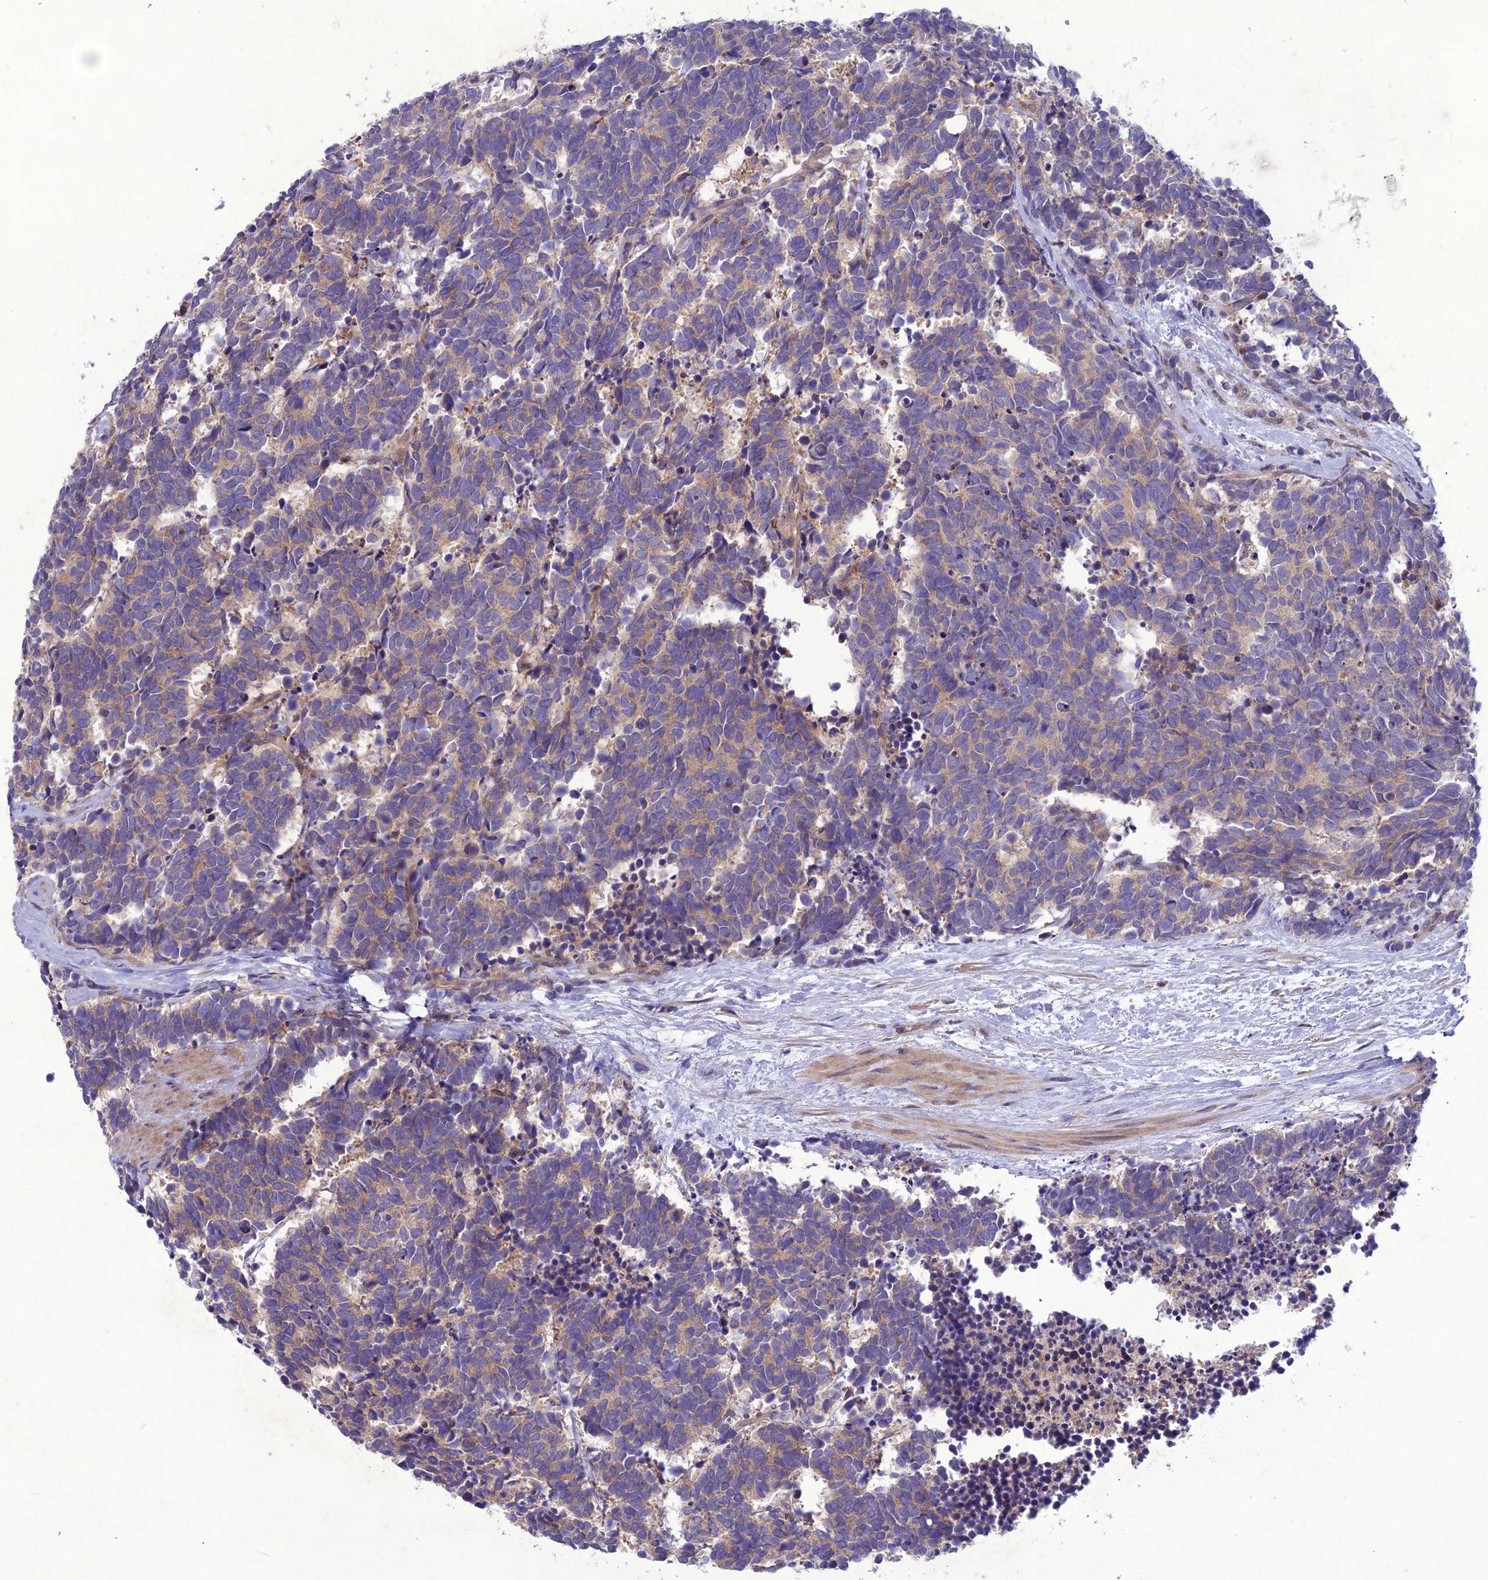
{"staining": {"intensity": "weak", "quantity": "25%-75%", "location": "cytoplasmic/membranous"}, "tissue": "carcinoid", "cell_type": "Tumor cells", "image_type": "cancer", "snomed": [{"axis": "morphology", "description": "Carcinoma, NOS"}, {"axis": "morphology", "description": "Carcinoid, malignant, NOS"}, {"axis": "topography", "description": "Prostate"}], "caption": "Protein staining shows weak cytoplasmic/membranous positivity in approximately 25%-75% of tumor cells in carcinoma.", "gene": "GDF6", "patient": {"sex": "male", "age": 57}}